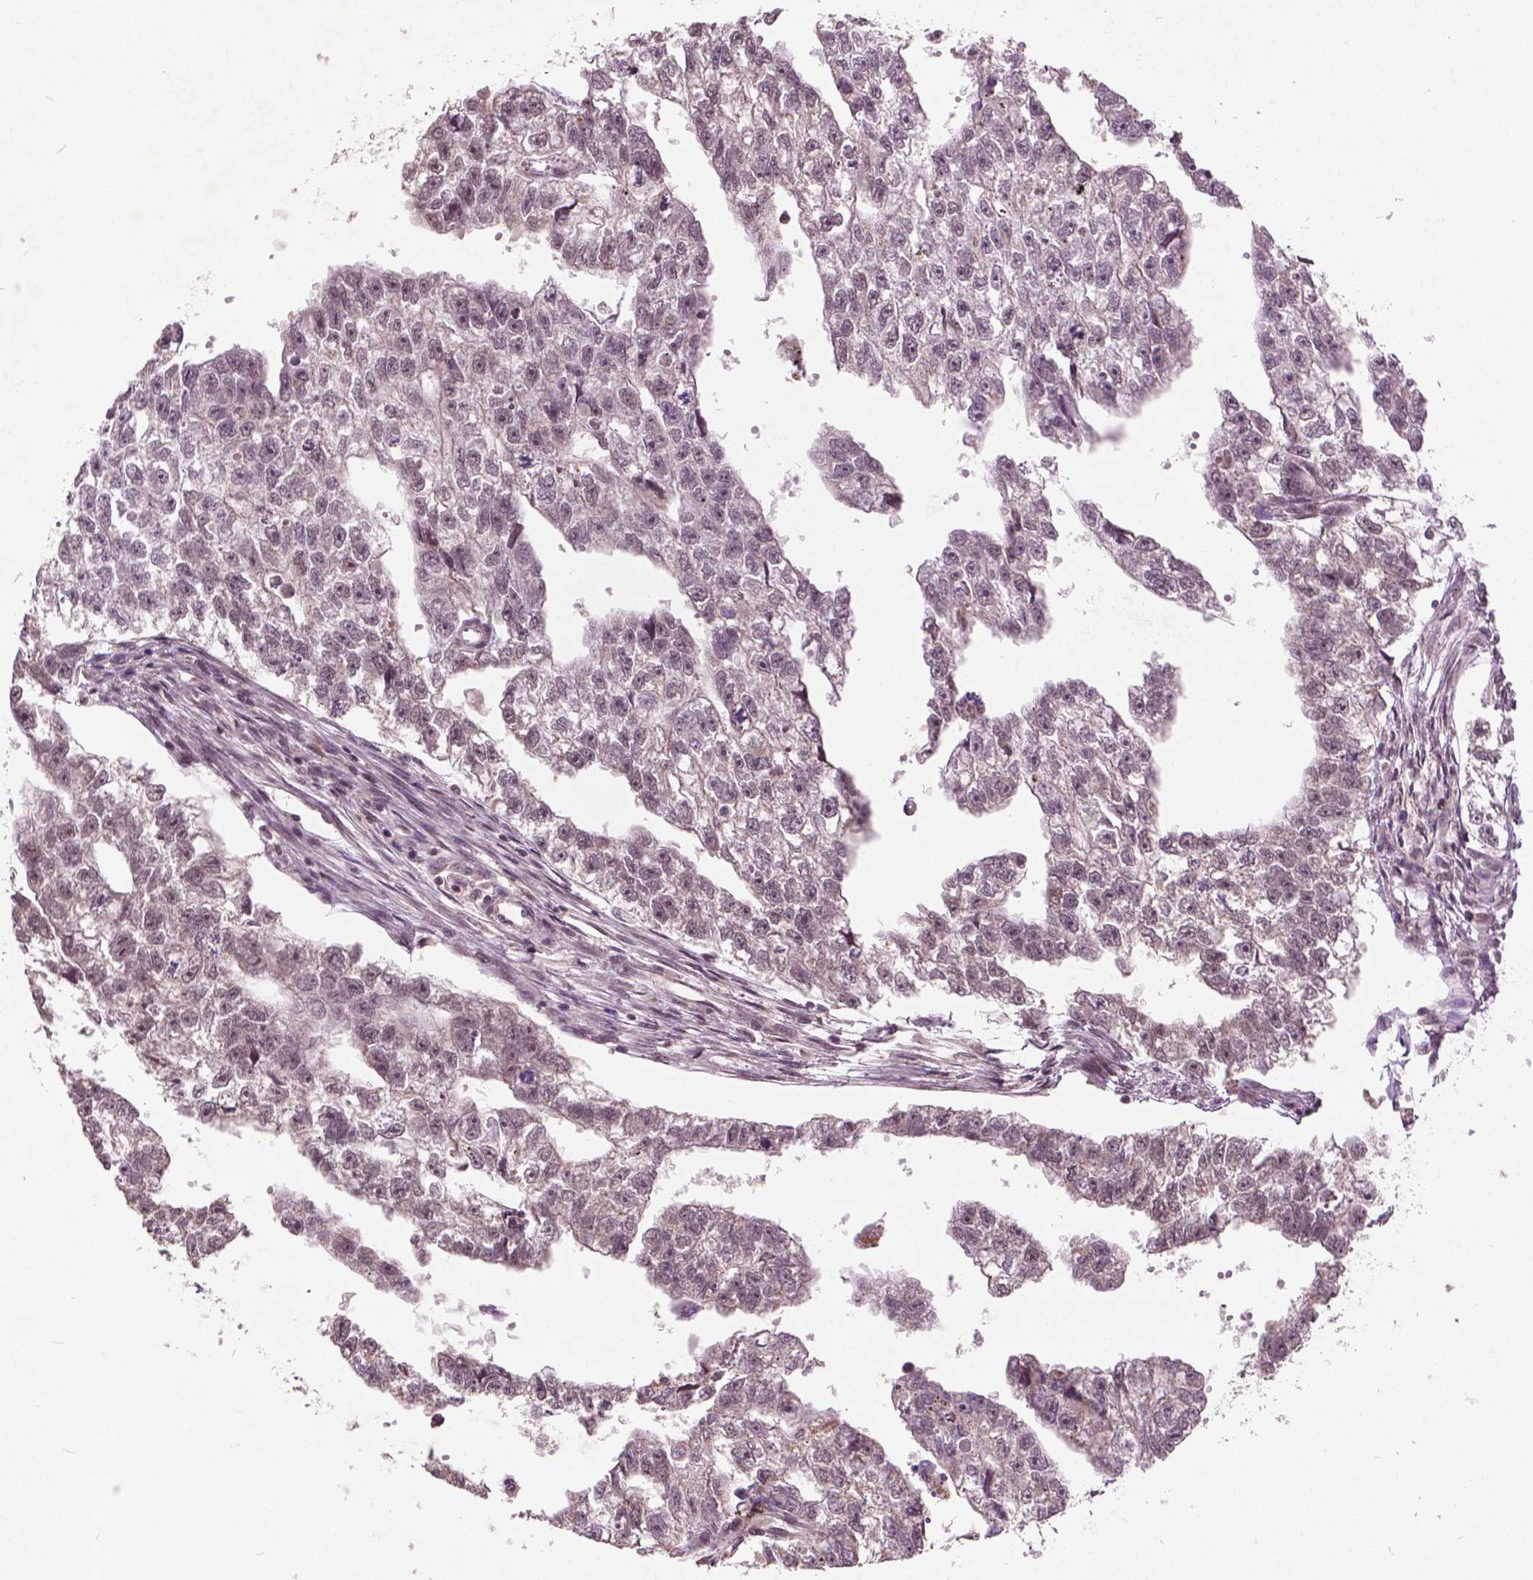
{"staining": {"intensity": "weak", "quantity": "25%-75%", "location": "nuclear"}, "tissue": "testis cancer", "cell_type": "Tumor cells", "image_type": "cancer", "snomed": [{"axis": "morphology", "description": "Carcinoma, Embryonal, NOS"}, {"axis": "morphology", "description": "Teratoma, malignant, NOS"}, {"axis": "topography", "description": "Testis"}], "caption": "Brown immunohistochemical staining in testis malignant teratoma reveals weak nuclear expression in about 25%-75% of tumor cells. (DAB IHC with brightfield microscopy, high magnification).", "gene": "GPS2", "patient": {"sex": "male", "age": 44}}